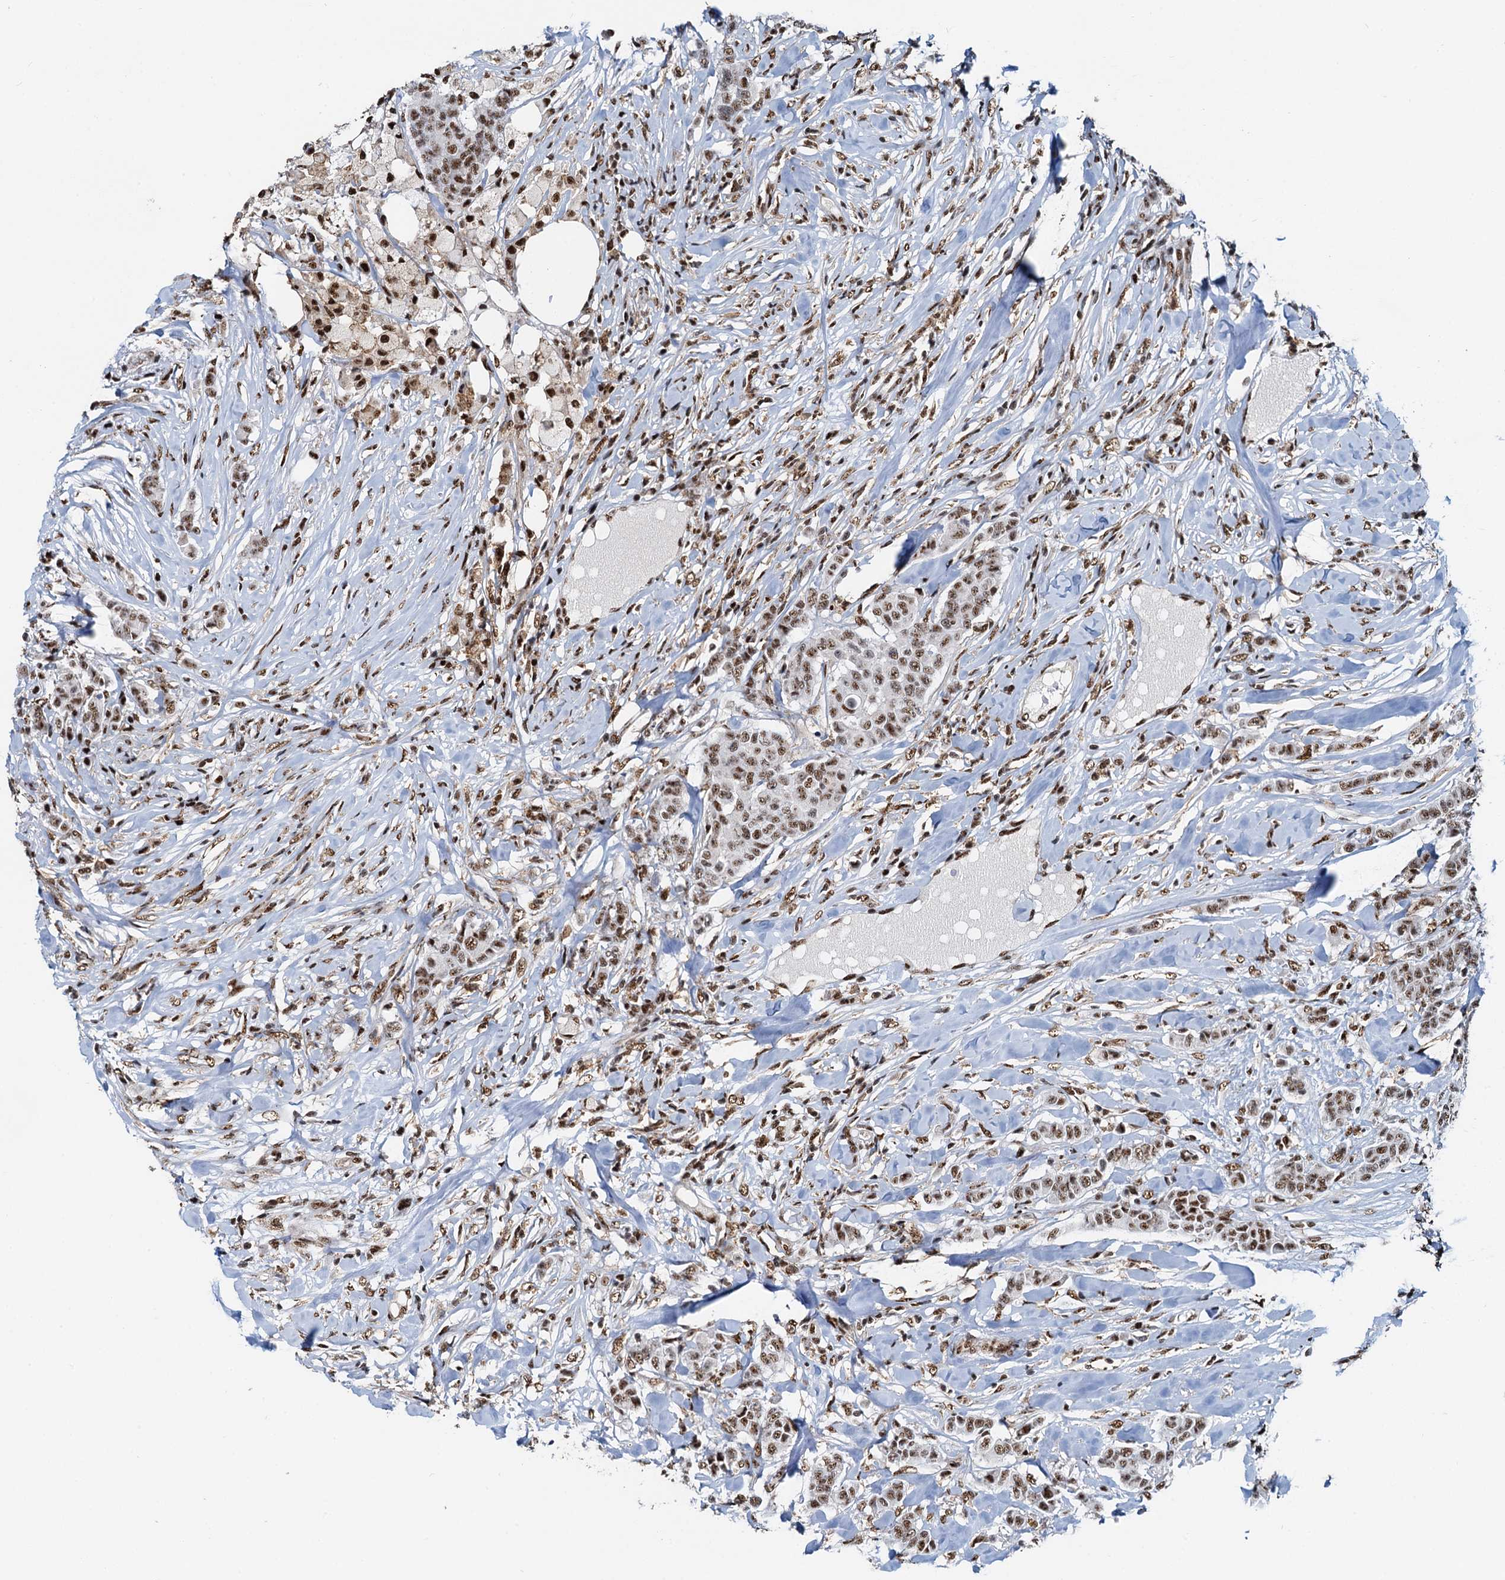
{"staining": {"intensity": "moderate", "quantity": ">75%", "location": "nuclear"}, "tissue": "breast cancer", "cell_type": "Tumor cells", "image_type": "cancer", "snomed": [{"axis": "morphology", "description": "Duct carcinoma"}, {"axis": "topography", "description": "Breast"}], "caption": "An IHC image of tumor tissue is shown. Protein staining in brown shows moderate nuclear positivity in breast cancer within tumor cells.", "gene": "RBM26", "patient": {"sex": "female", "age": 40}}